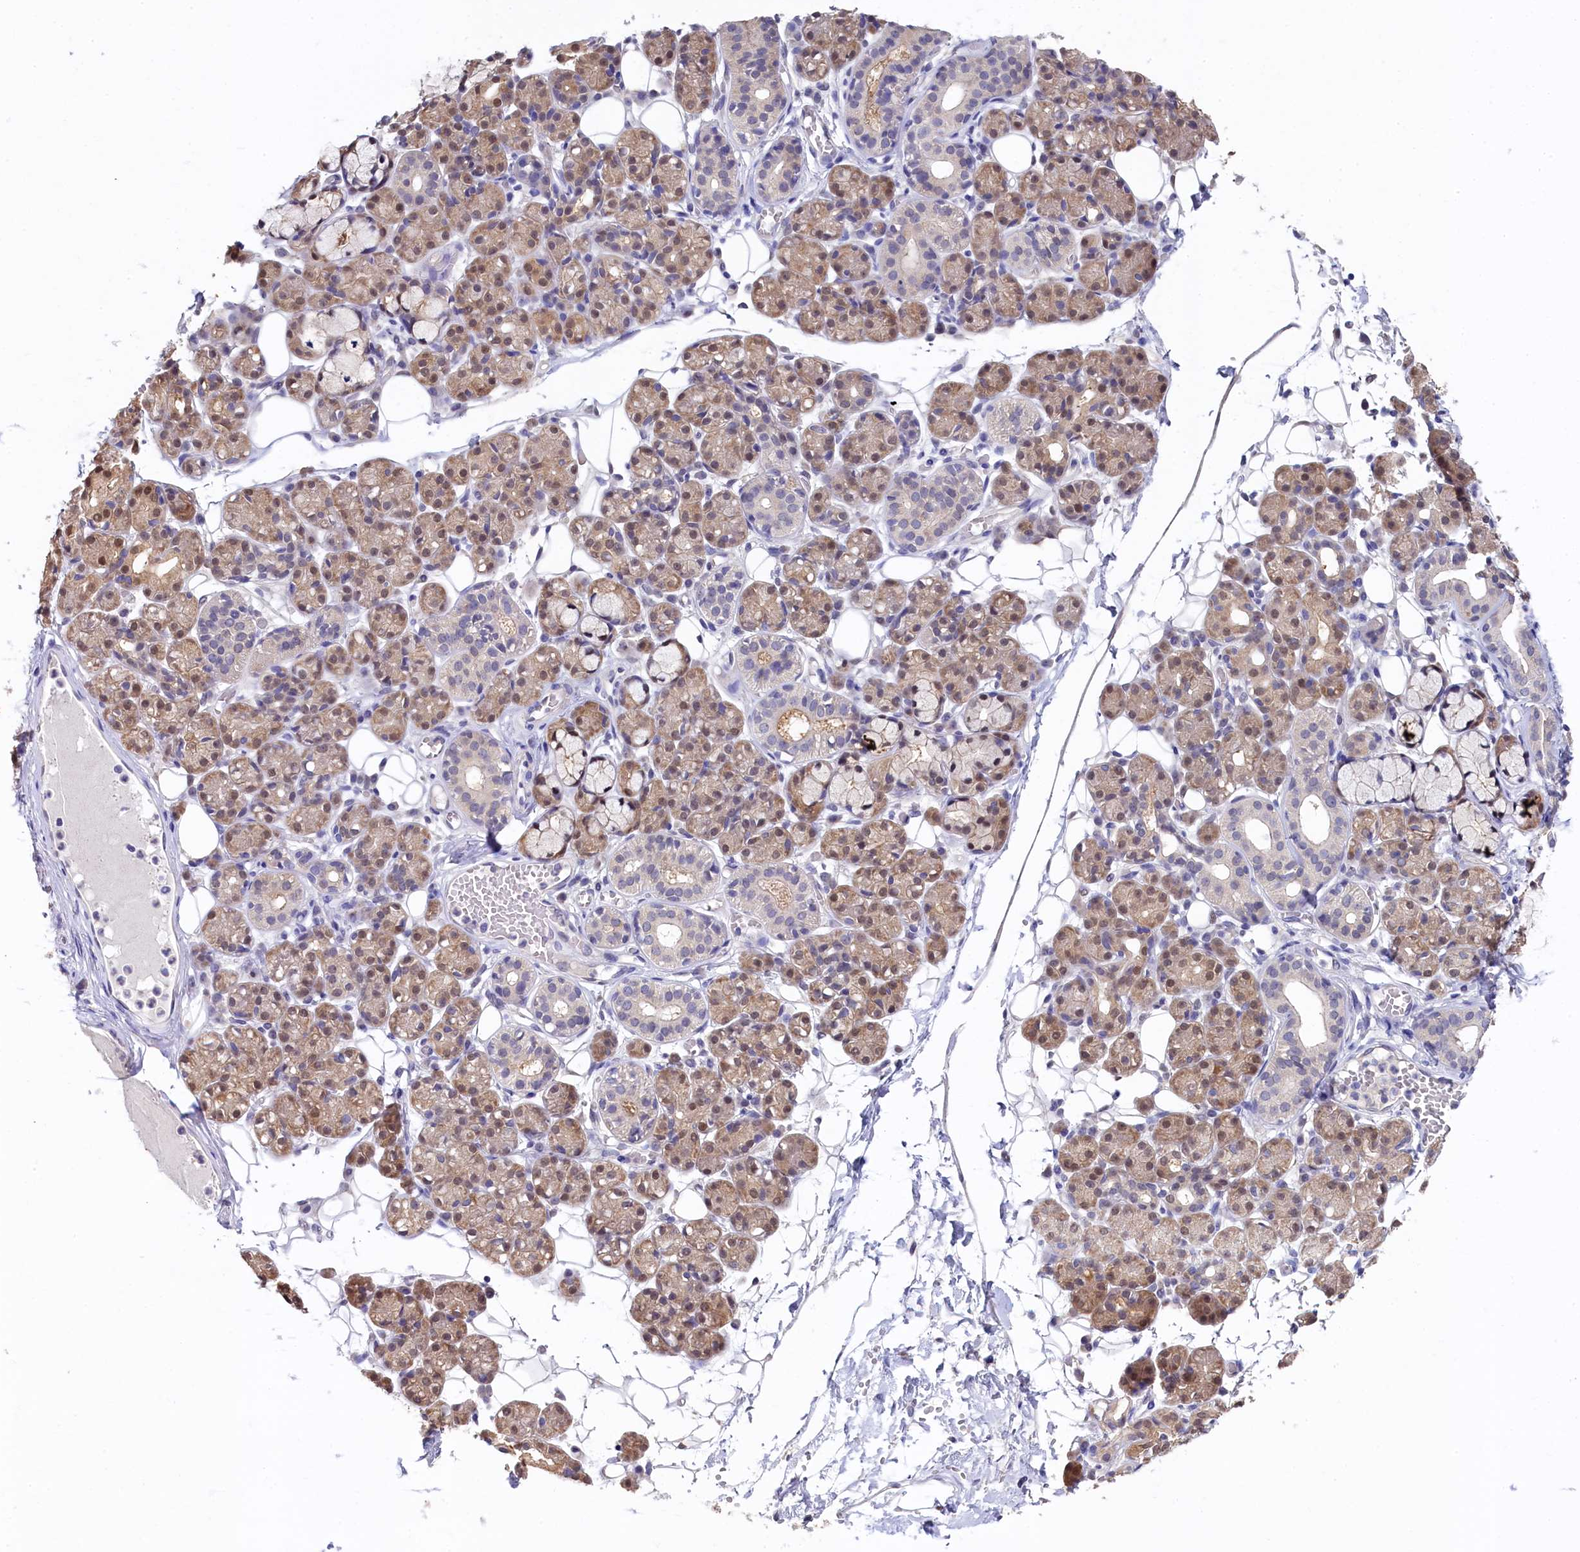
{"staining": {"intensity": "moderate", "quantity": "25%-75%", "location": "cytoplasmic/membranous,nuclear"}, "tissue": "salivary gland", "cell_type": "Glandular cells", "image_type": "normal", "snomed": [{"axis": "morphology", "description": "Normal tissue, NOS"}, {"axis": "topography", "description": "Salivary gland"}], "caption": "Immunohistochemistry image of normal salivary gland stained for a protein (brown), which displays medium levels of moderate cytoplasmic/membranous,nuclear expression in approximately 25%-75% of glandular cells.", "gene": "C11orf54", "patient": {"sex": "male", "age": 63}}